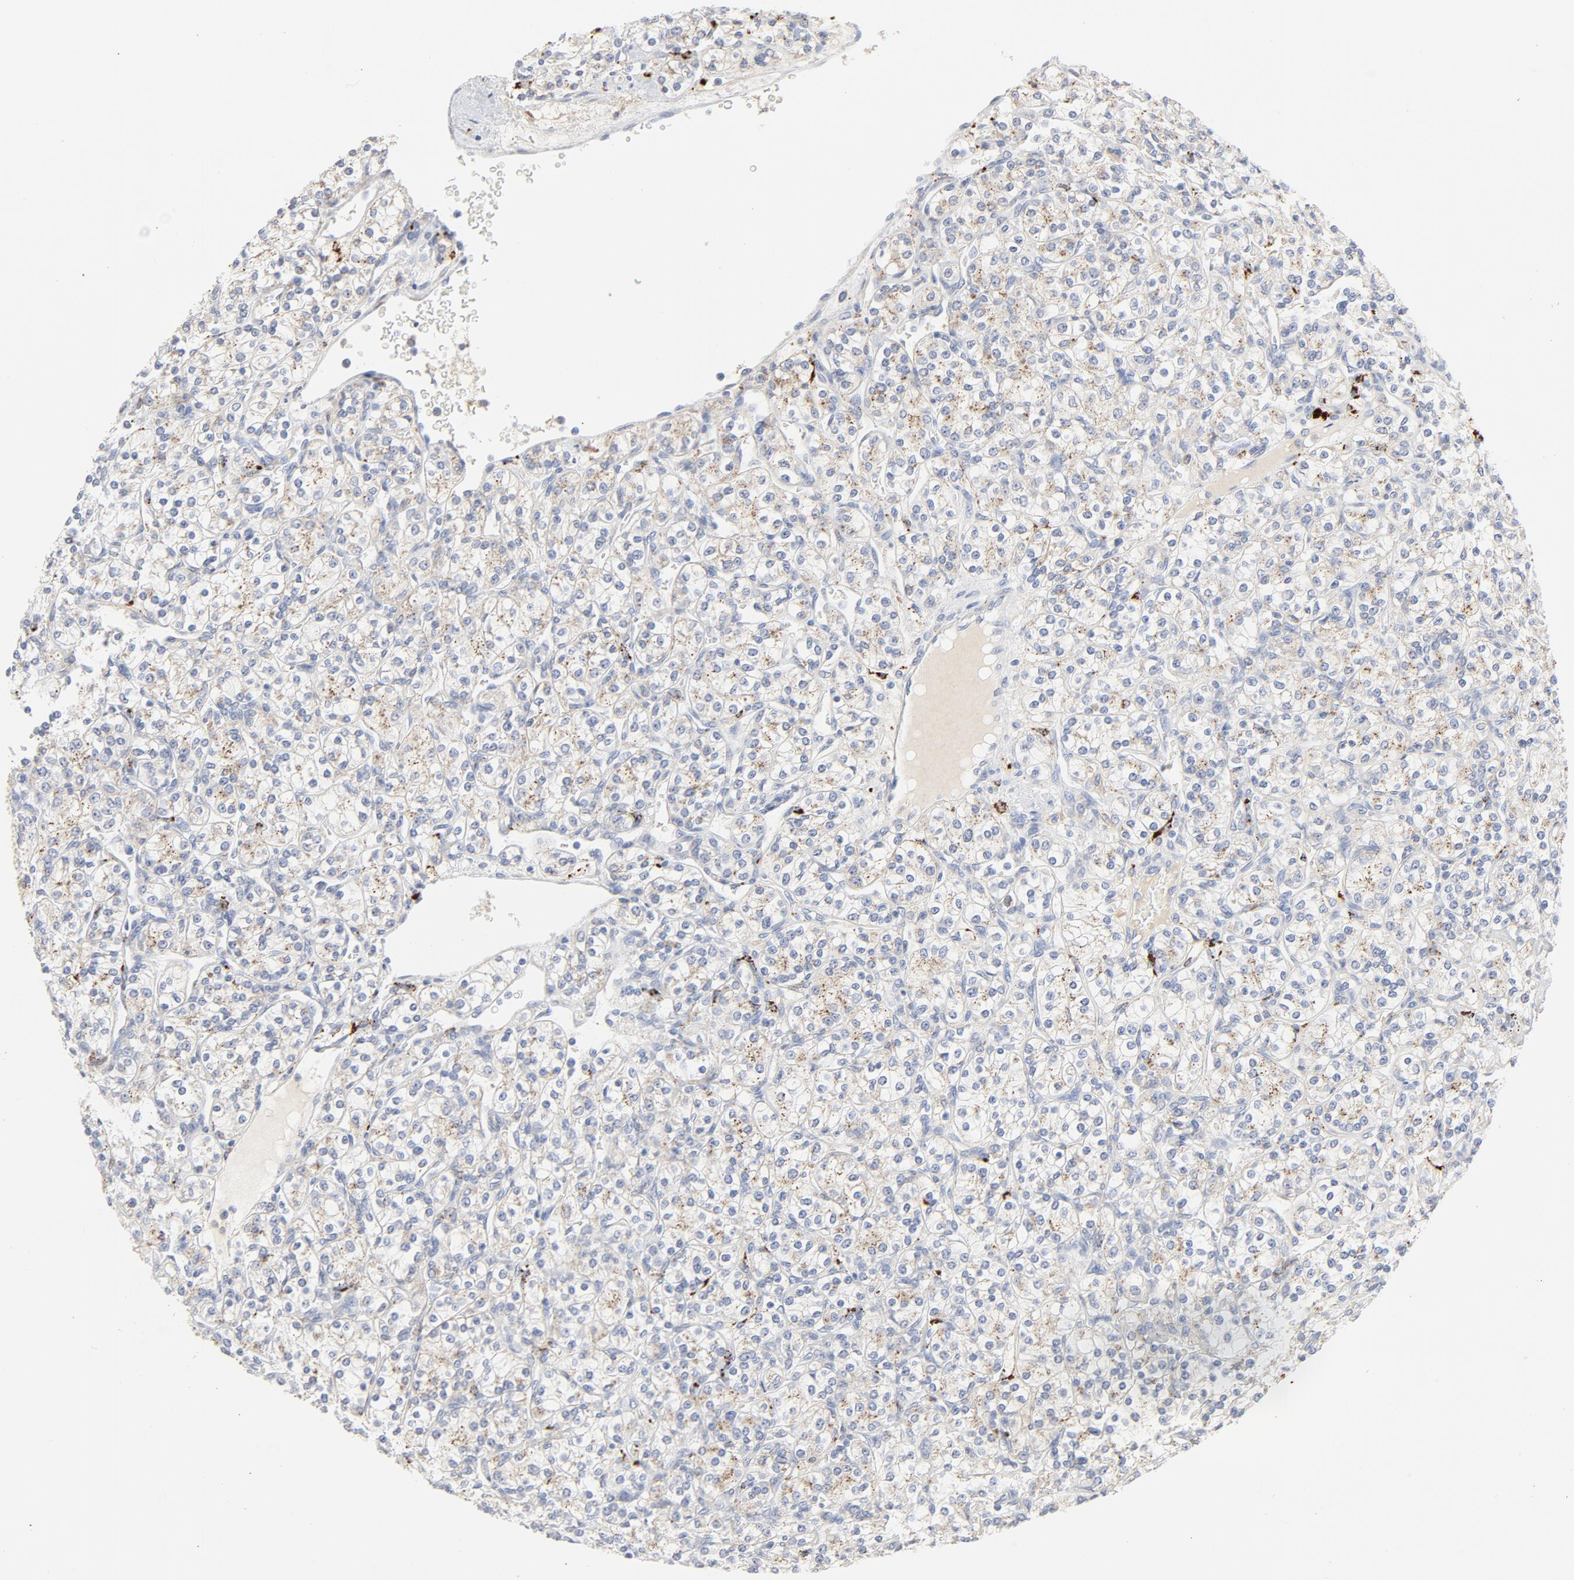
{"staining": {"intensity": "weak", "quantity": "<25%", "location": "cytoplasmic/membranous"}, "tissue": "renal cancer", "cell_type": "Tumor cells", "image_type": "cancer", "snomed": [{"axis": "morphology", "description": "Adenocarcinoma, NOS"}, {"axis": "topography", "description": "Kidney"}], "caption": "This is an IHC micrograph of human renal cancer (adenocarcinoma). There is no staining in tumor cells.", "gene": "MAGEB17", "patient": {"sex": "male", "age": 77}}